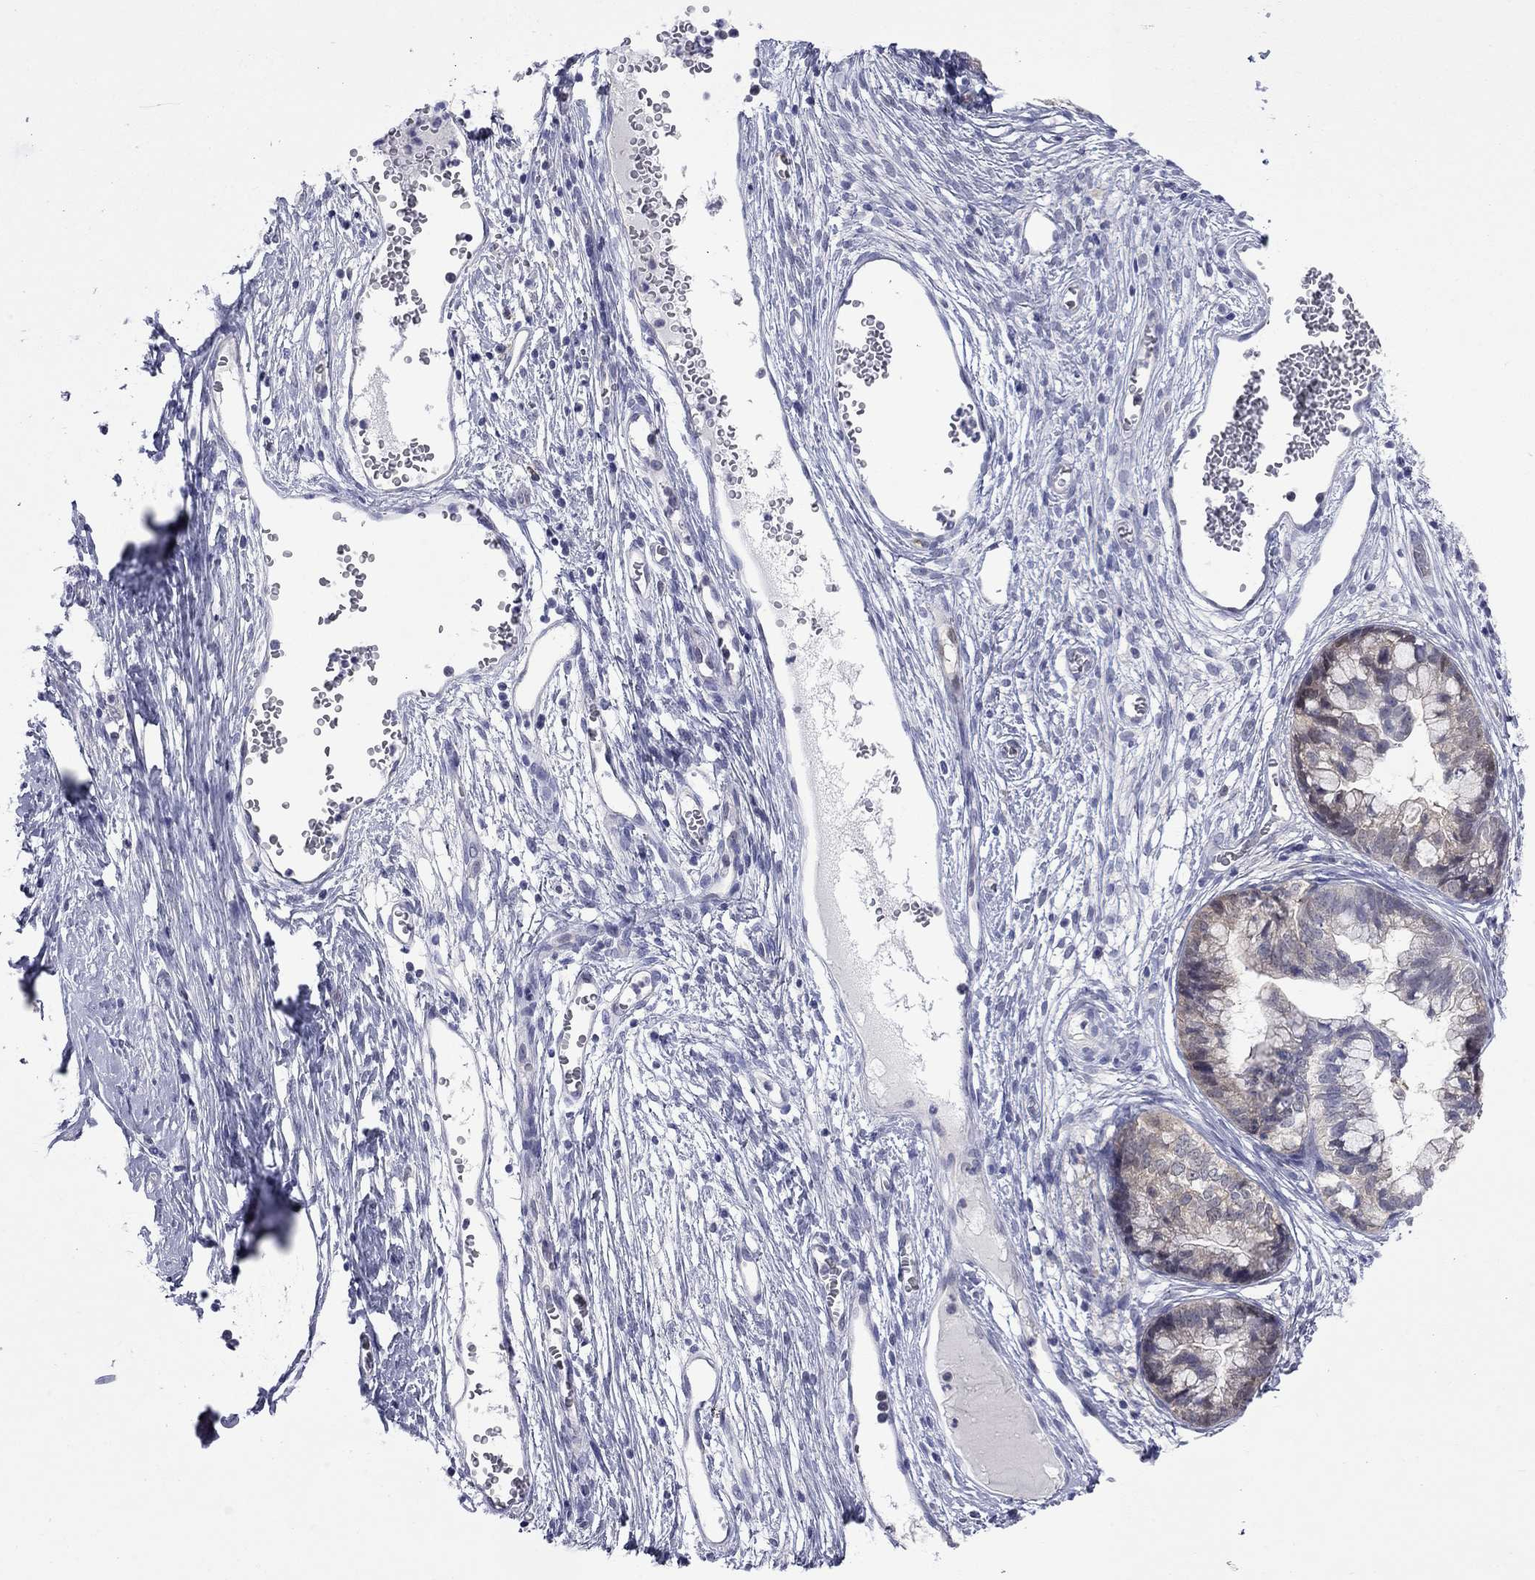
{"staining": {"intensity": "moderate", "quantity": "<25%", "location": "cytoplasmic/membranous"}, "tissue": "cervical cancer", "cell_type": "Tumor cells", "image_type": "cancer", "snomed": [{"axis": "morphology", "description": "Adenocarcinoma, NOS"}, {"axis": "topography", "description": "Cervix"}], "caption": "This is a histology image of IHC staining of cervical adenocarcinoma, which shows moderate staining in the cytoplasmic/membranous of tumor cells.", "gene": "CTNNBIP1", "patient": {"sex": "female", "age": 44}}